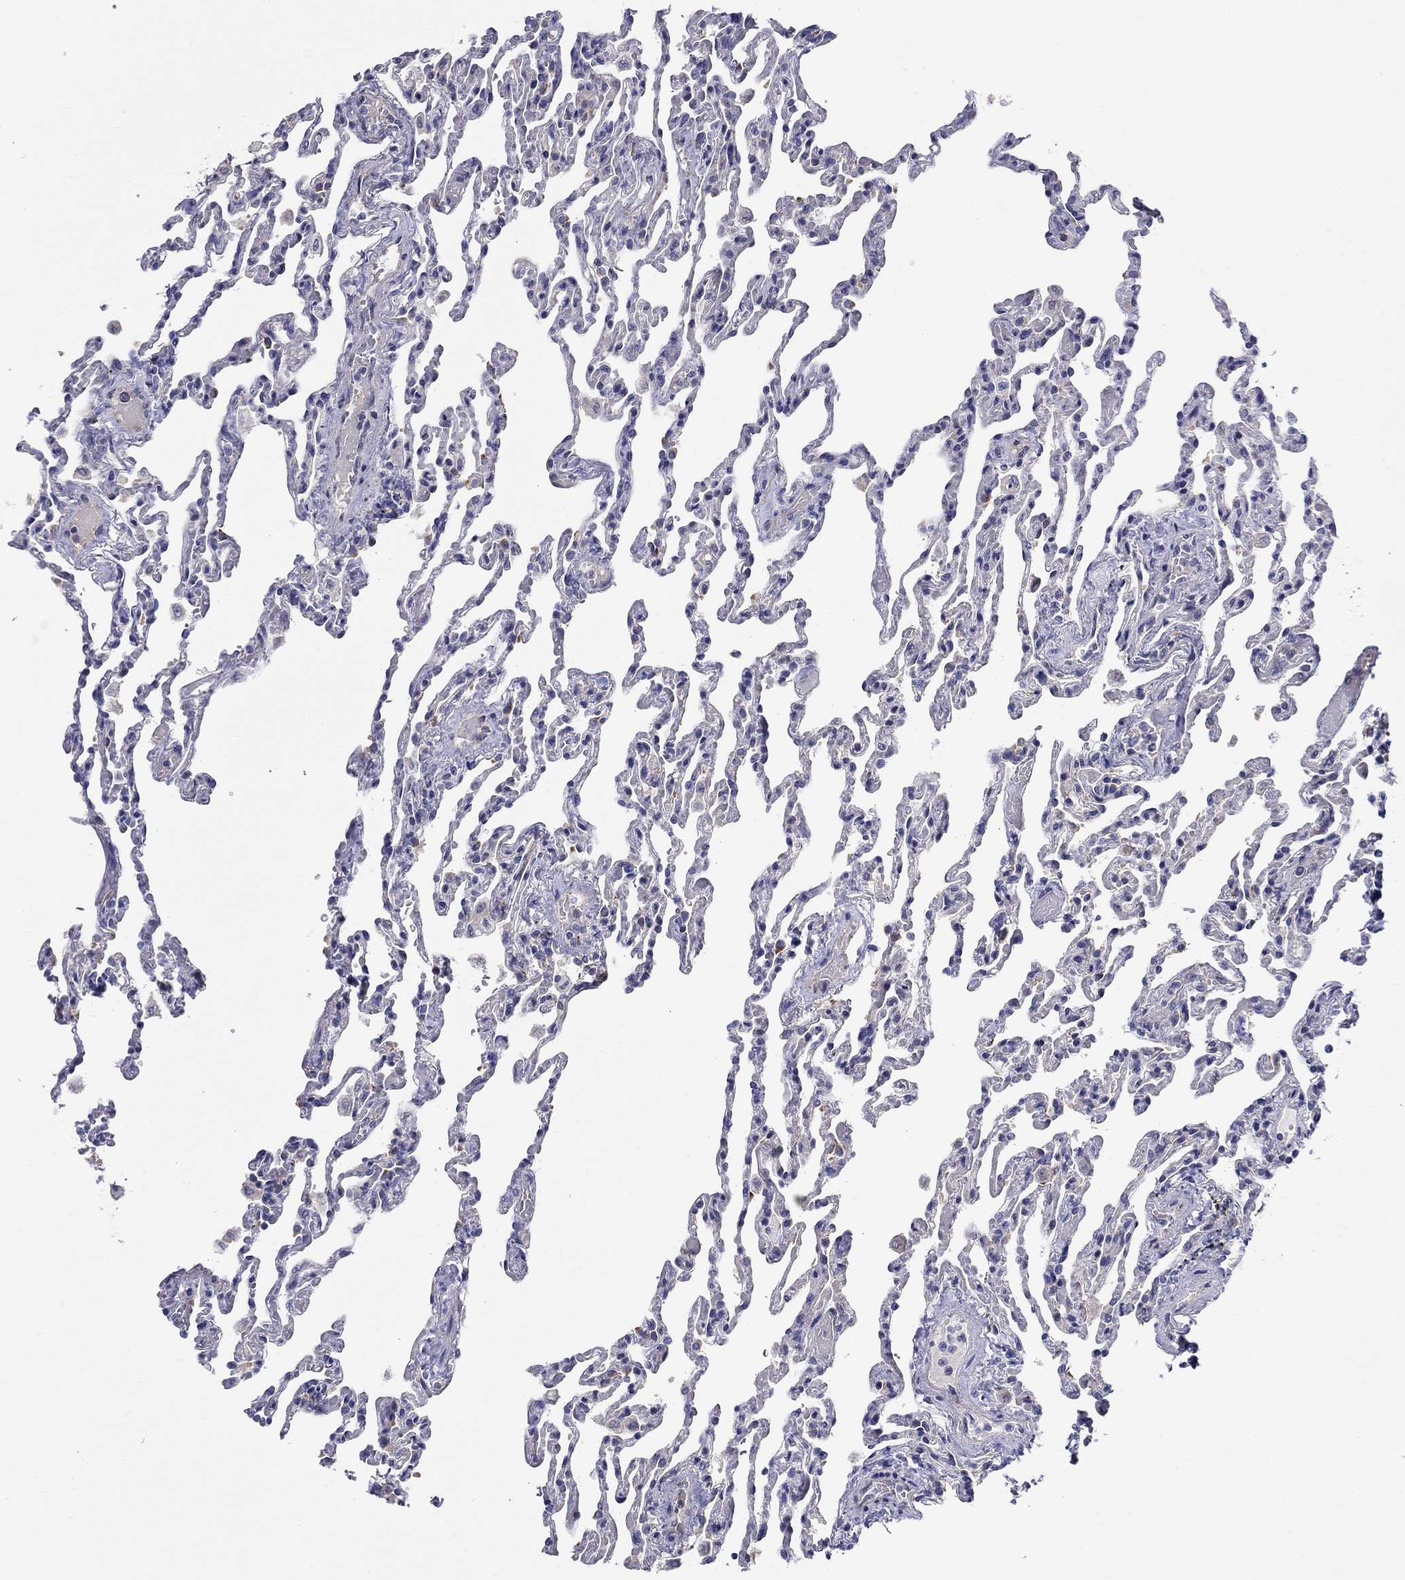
{"staining": {"intensity": "negative", "quantity": "none", "location": "none"}, "tissue": "lung", "cell_type": "Alveolar cells", "image_type": "normal", "snomed": [{"axis": "morphology", "description": "Normal tissue, NOS"}, {"axis": "topography", "description": "Lung"}], "caption": "Alveolar cells show no significant positivity in benign lung.", "gene": "QRFPR", "patient": {"sex": "female", "age": 43}}